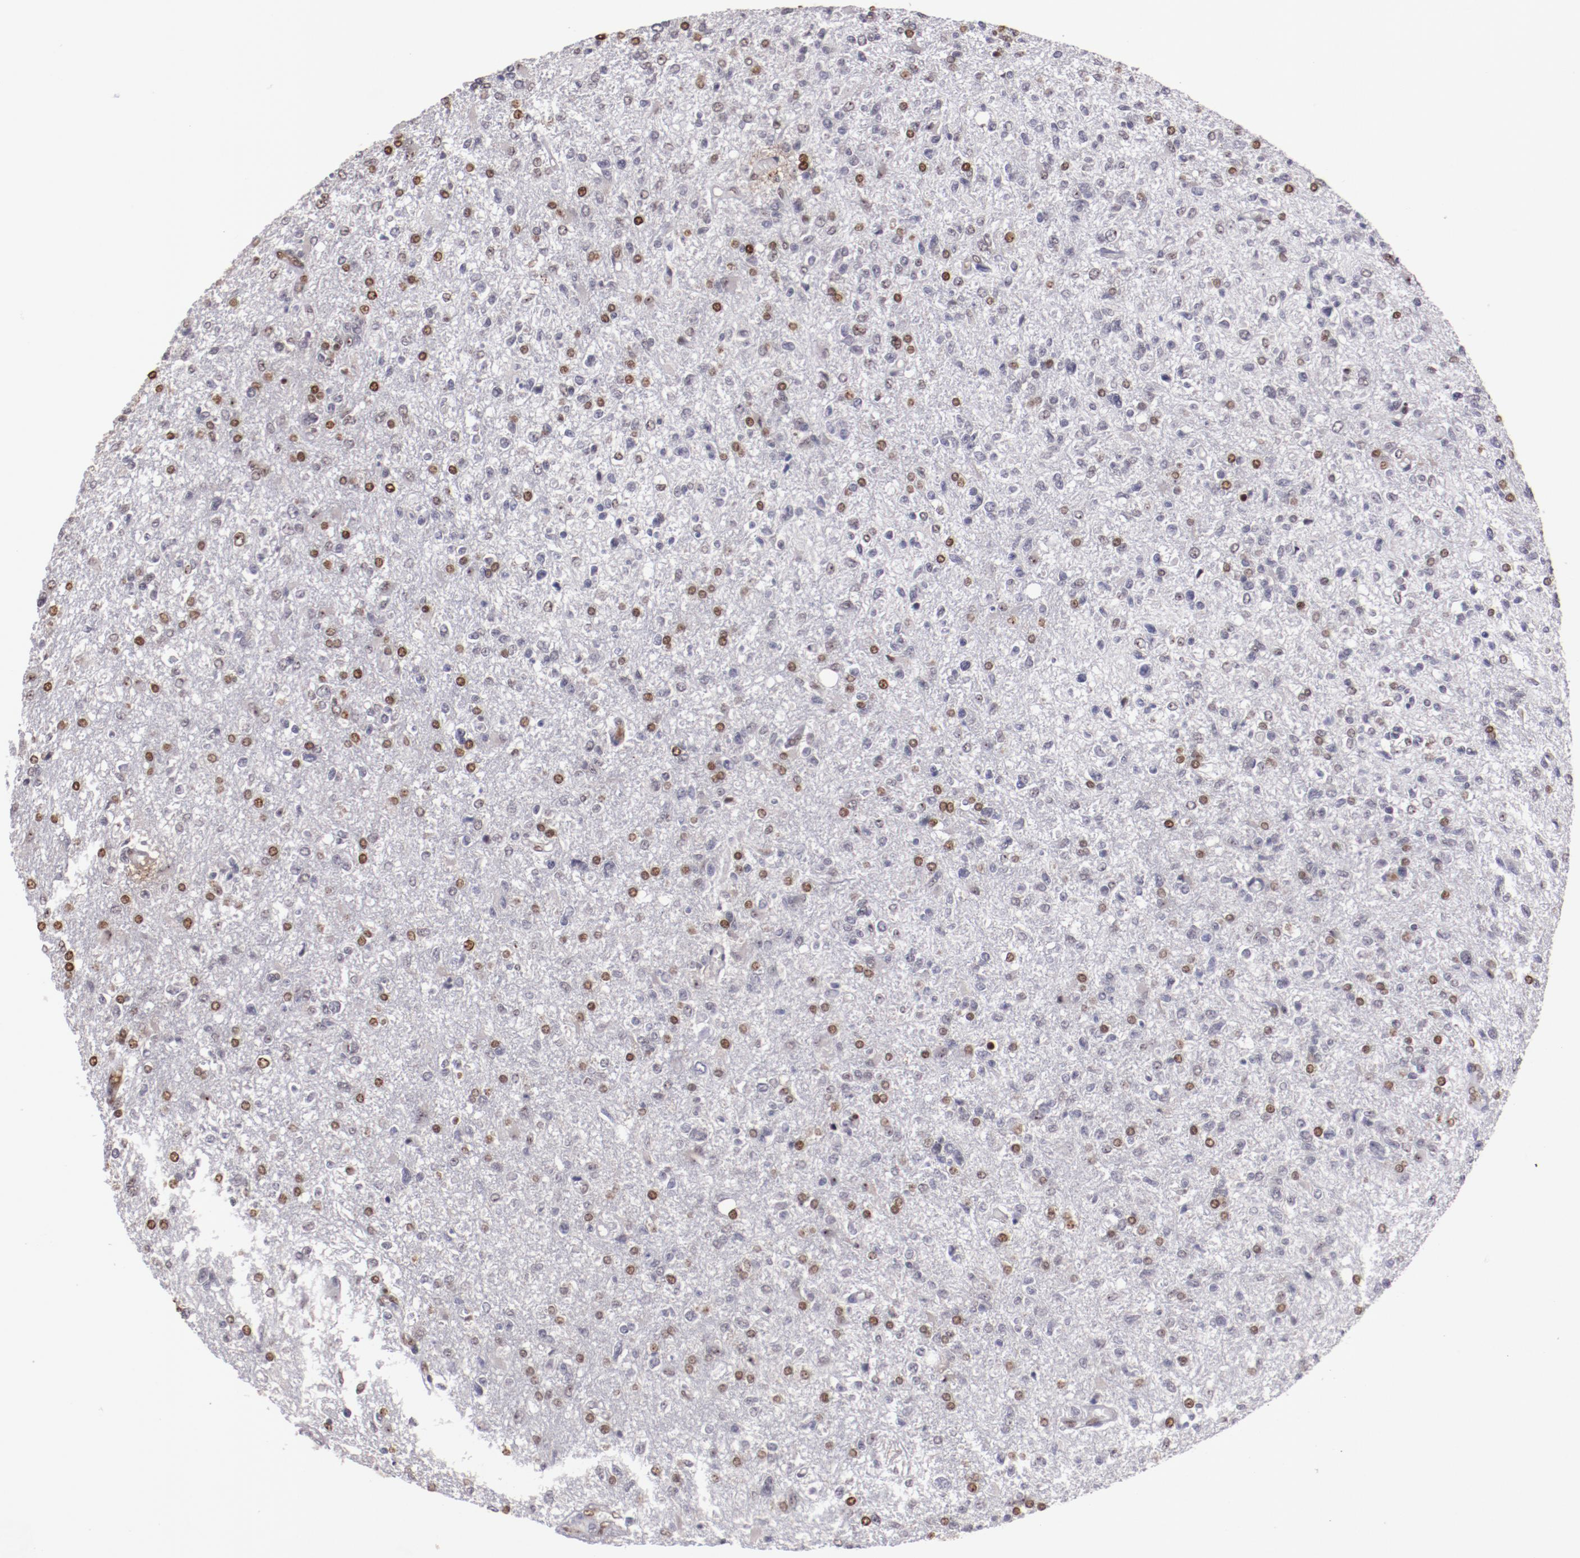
{"staining": {"intensity": "moderate", "quantity": "25%-75%", "location": "nuclear"}, "tissue": "glioma", "cell_type": "Tumor cells", "image_type": "cancer", "snomed": [{"axis": "morphology", "description": "Glioma, malignant, High grade"}, {"axis": "topography", "description": "Cerebral cortex"}], "caption": "Immunohistochemical staining of glioma reveals medium levels of moderate nuclear expression in about 25%-75% of tumor cells.", "gene": "DDX24", "patient": {"sex": "male", "age": 76}}